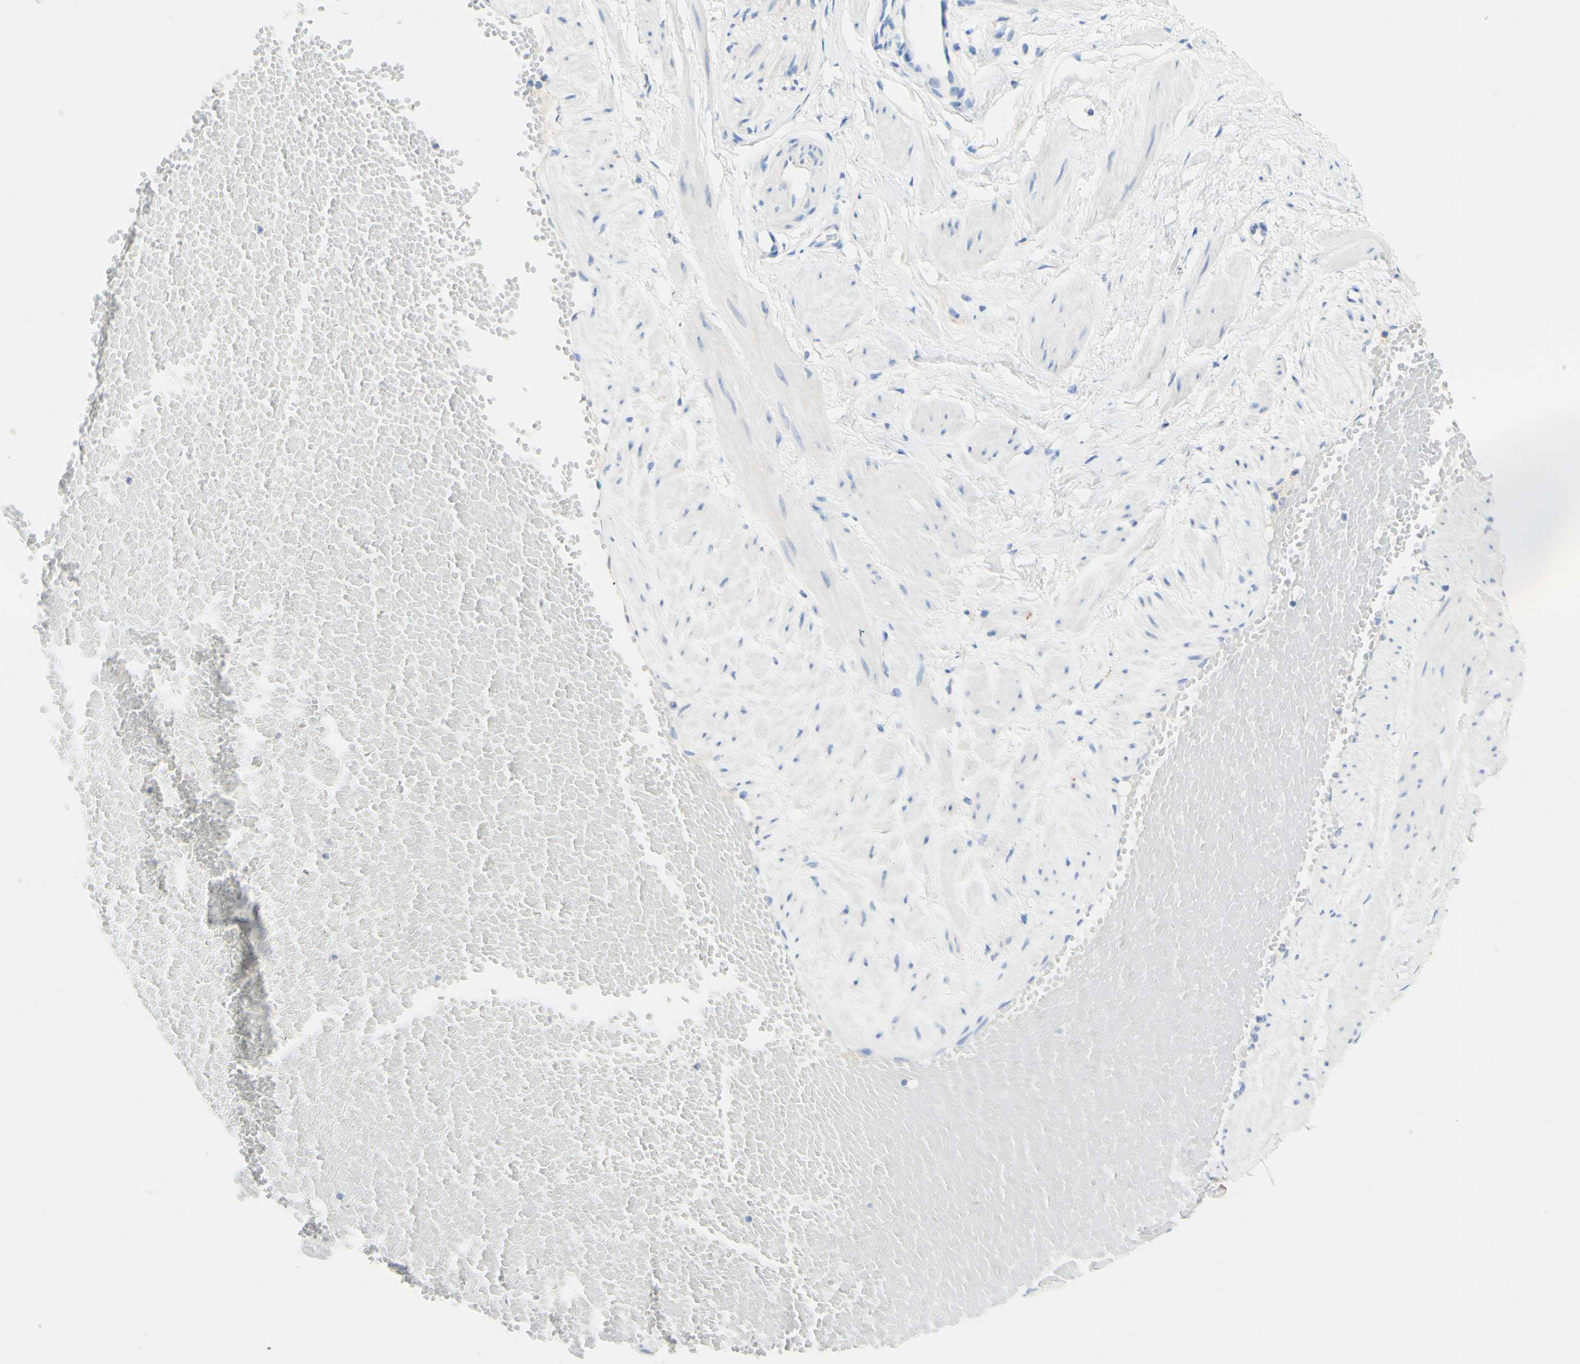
{"staining": {"intensity": "negative", "quantity": "none", "location": "none"}, "tissue": "adipose tissue", "cell_type": "Adipocytes", "image_type": "normal", "snomed": [{"axis": "morphology", "description": "Normal tissue, NOS"}, {"axis": "topography", "description": "Soft tissue"}, {"axis": "topography", "description": "Vascular tissue"}], "caption": "An image of adipose tissue stained for a protein exhibits no brown staining in adipocytes. (IHC, brightfield microscopy, high magnification).", "gene": "PIGR", "patient": {"sex": "female", "age": 35}}